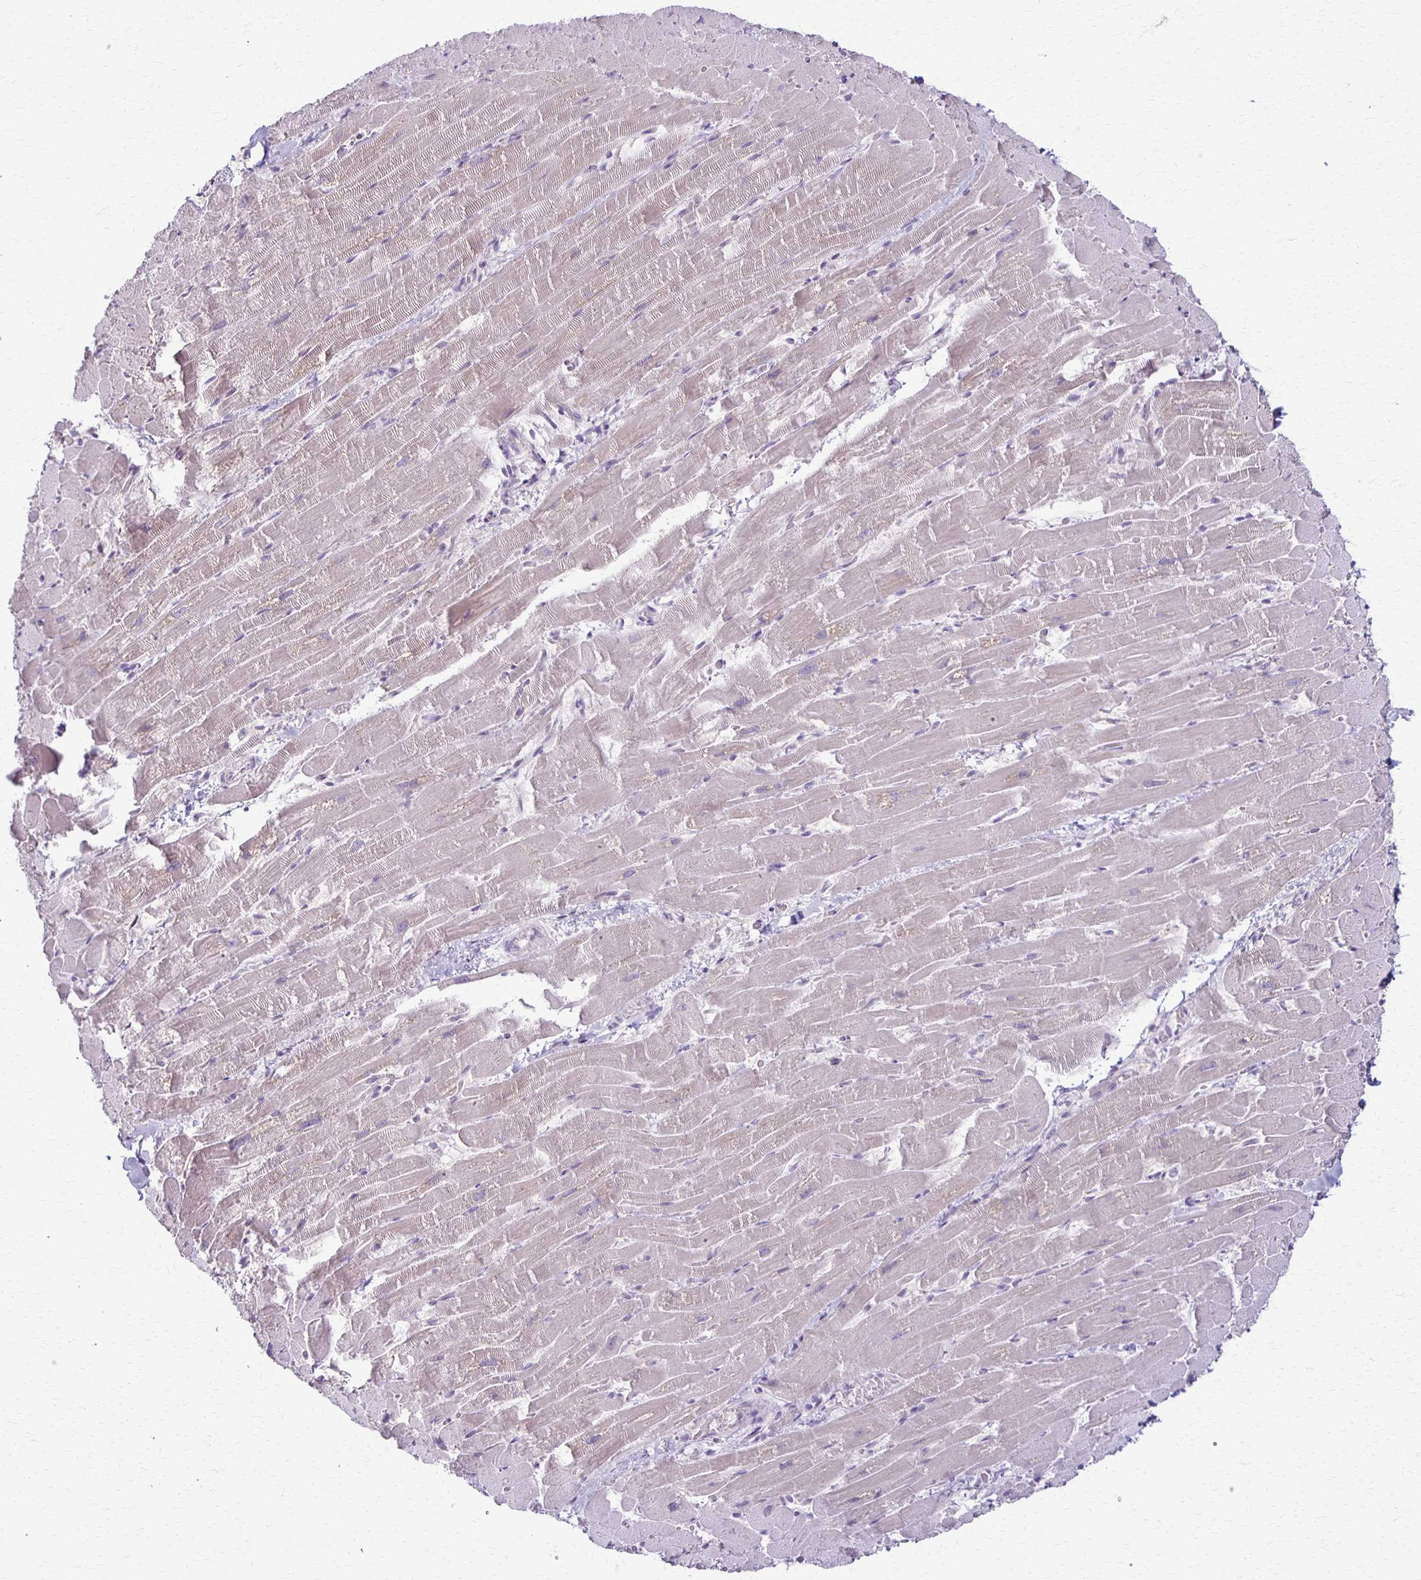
{"staining": {"intensity": "weak", "quantity": "25%-75%", "location": "cytoplasmic/membranous"}, "tissue": "heart muscle", "cell_type": "Cardiomyocytes", "image_type": "normal", "snomed": [{"axis": "morphology", "description": "Normal tissue, NOS"}, {"axis": "topography", "description": "Heart"}], "caption": "Immunohistochemistry (IHC) staining of normal heart muscle, which reveals low levels of weak cytoplasmic/membranous expression in approximately 25%-75% of cardiomyocytes indicating weak cytoplasmic/membranous protein positivity. The staining was performed using DAB (3,3'-diaminobenzidine) (brown) for protein detection and nuclei were counterstained in hematoxylin (blue).", "gene": "SLC35E2B", "patient": {"sex": "male", "age": 37}}